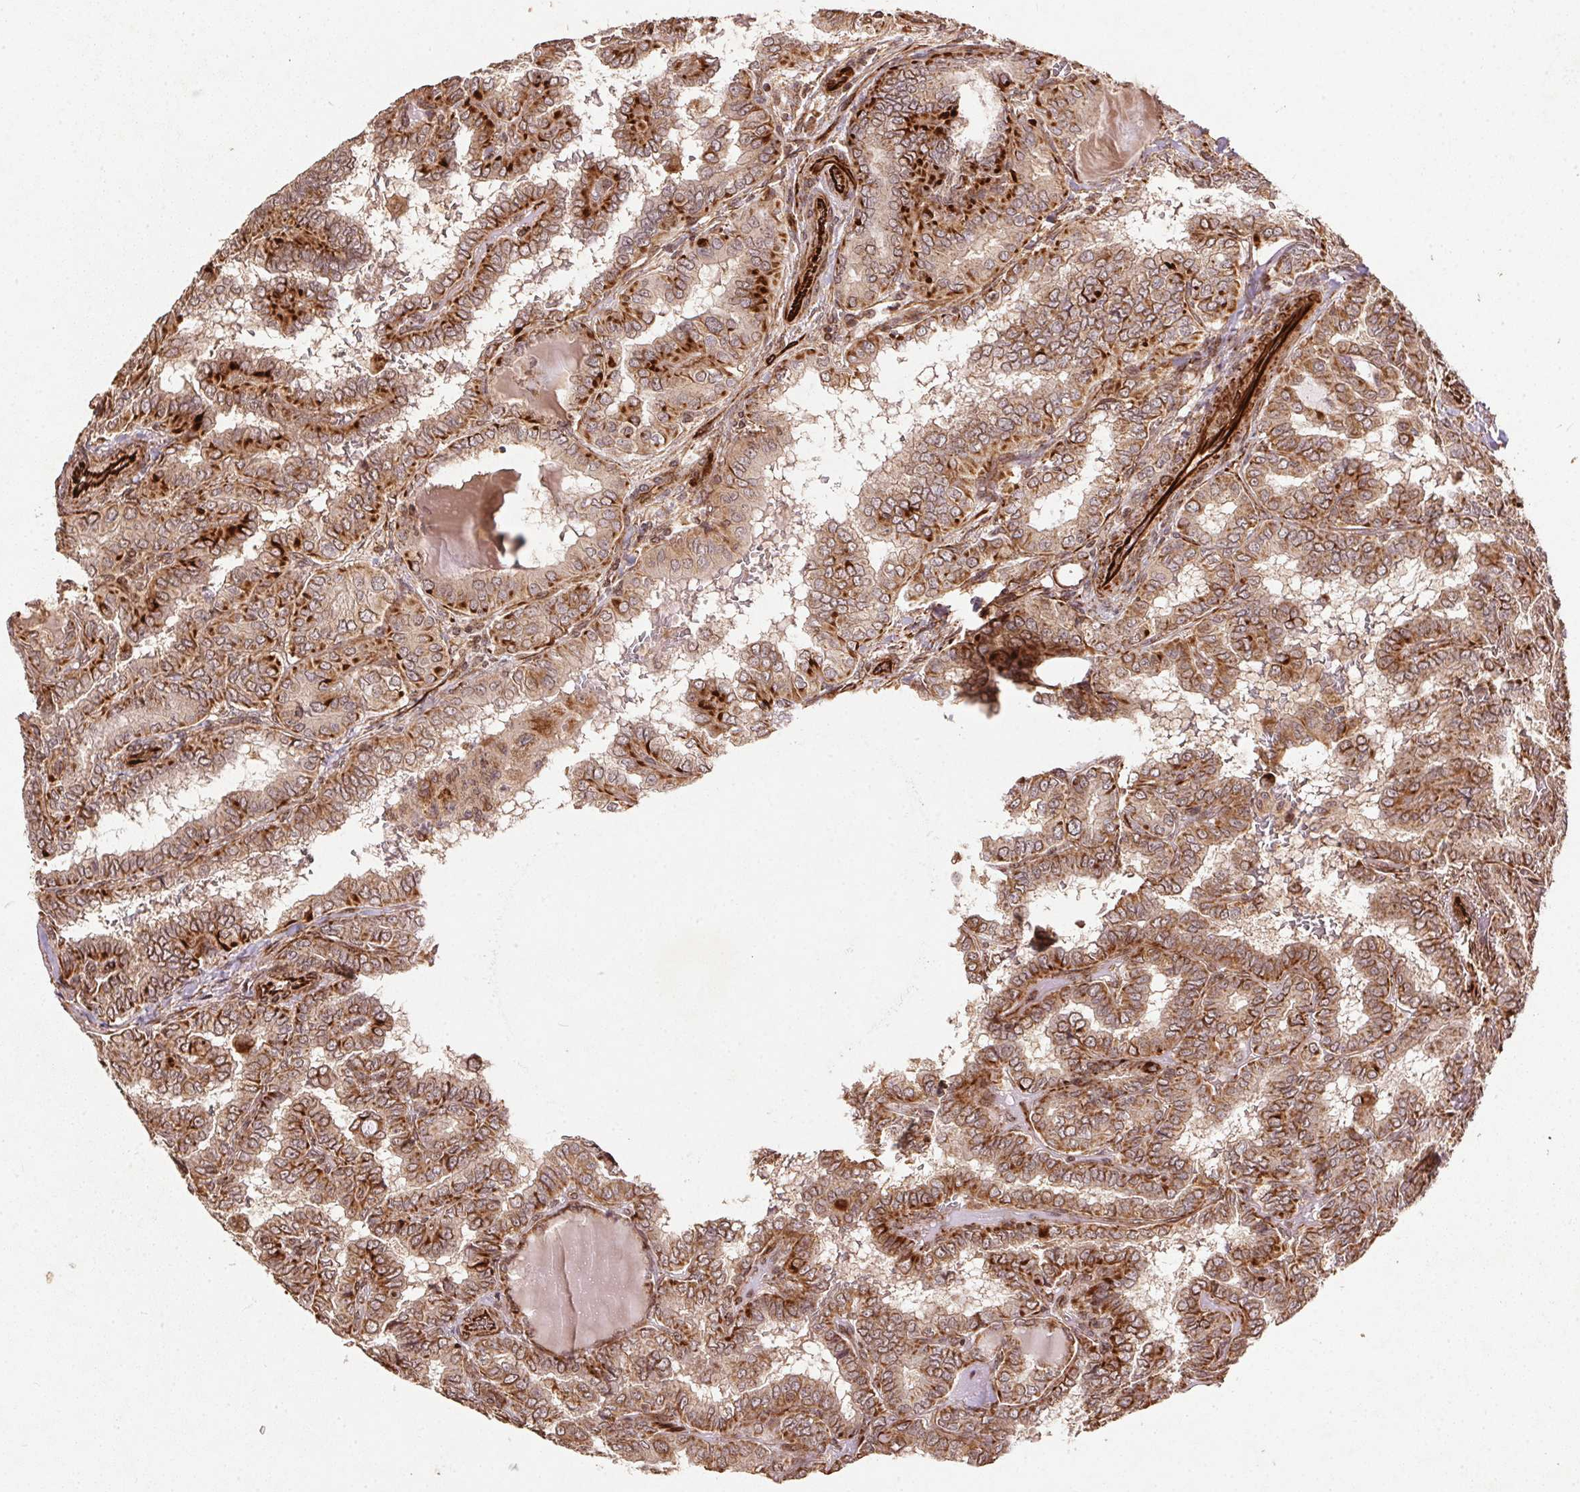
{"staining": {"intensity": "moderate", "quantity": ">75%", "location": "cytoplasmic/membranous"}, "tissue": "thyroid cancer", "cell_type": "Tumor cells", "image_type": "cancer", "snomed": [{"axis": "morphology", "description": "Papillary adenocarcinoma, NOS"}, {"axis": "topography", "description": "Thyroid gland"}], "caption": "Tumor cells reveal medium levels of moderate cytoplasmic/membranous positivity in about >75% of cells in papillary adenocarcinoma (thyroid). (IHC, brightfield microscopy, high magnification).", "gene": "SPRED2", "patient": {"sex": "female", "age": 46}}